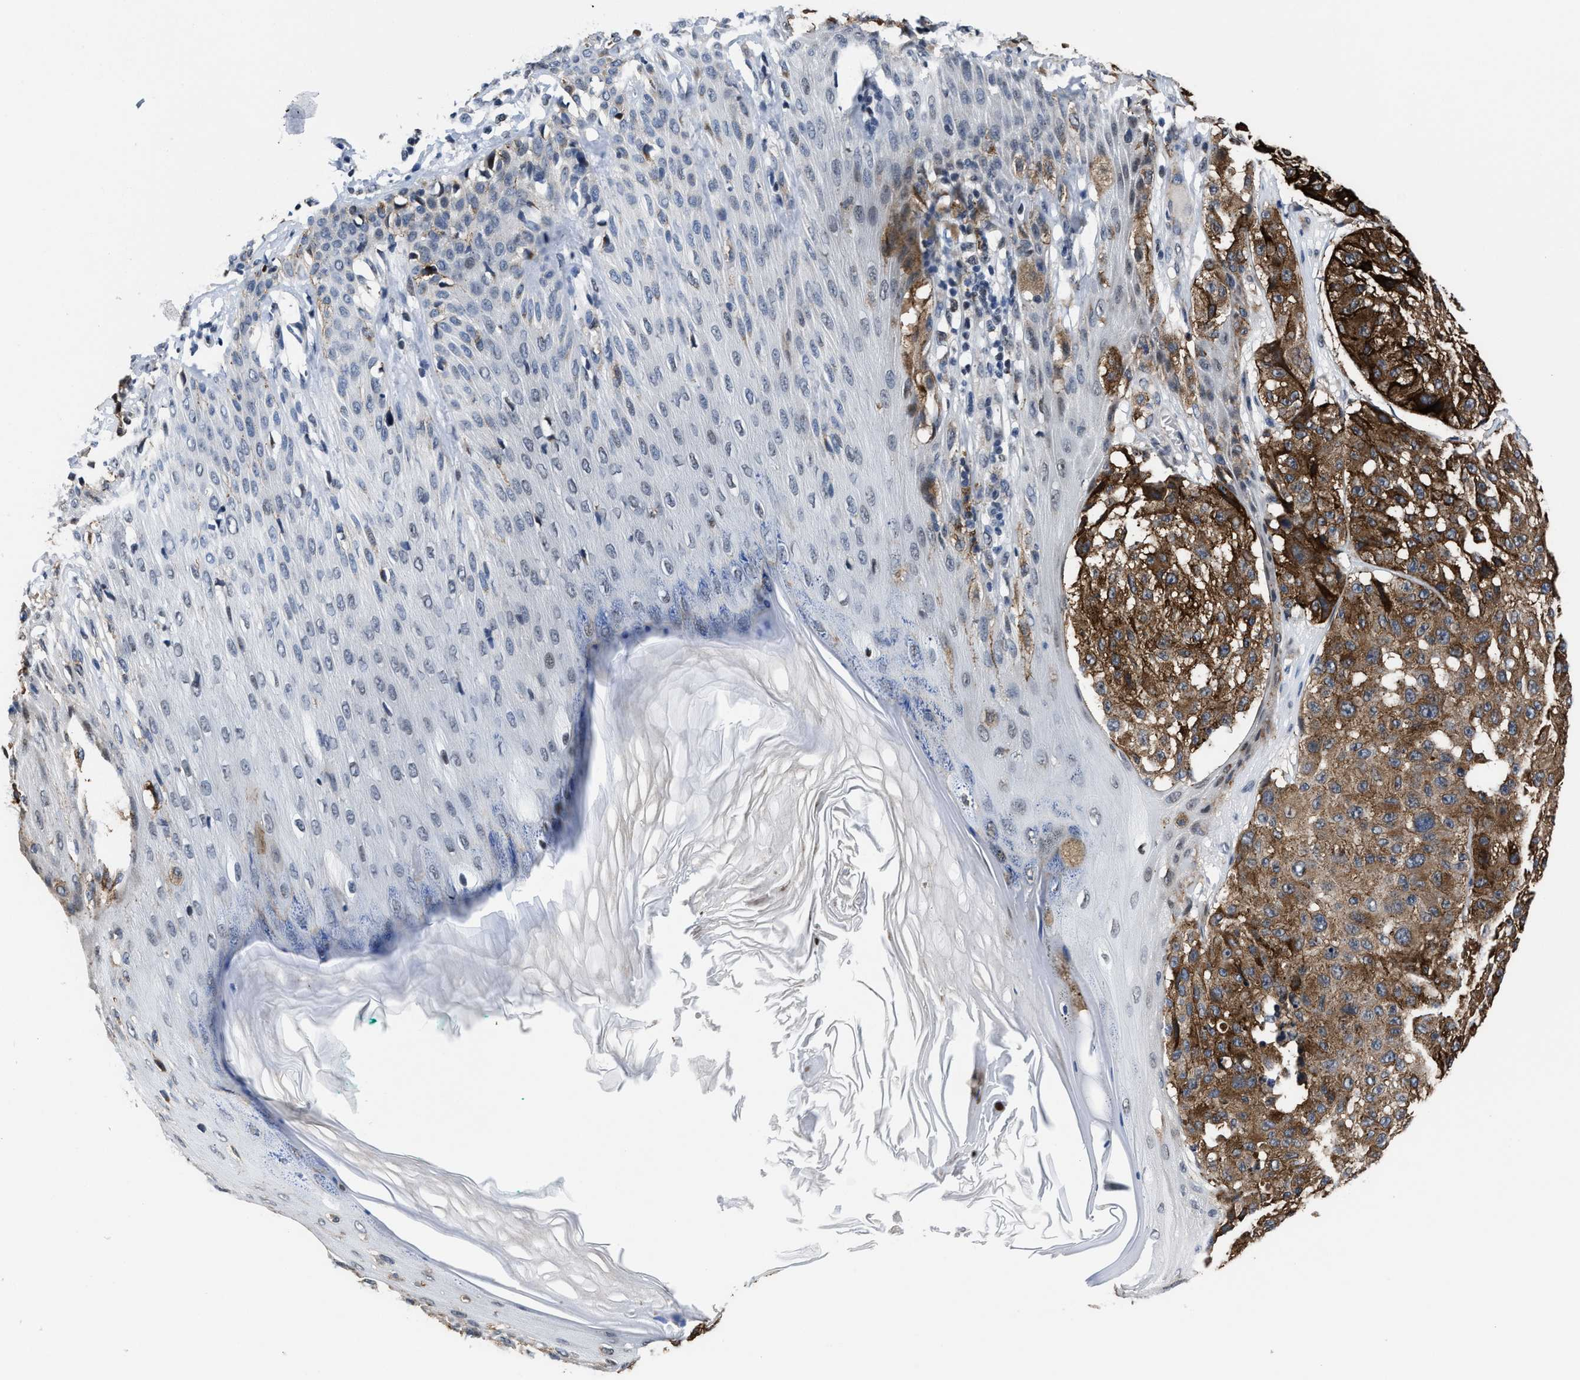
{"staining": {"intensity": "moderate", "quantity": ">75%", "location": "cytoplasmic/membranous"}, "tissue": "melanoma", "cell_type": "Tumor cells", "image_type": "cancer", "snomed": [{"axis": "morphology", "description": "Malignant melanoma, NOS"}, {"axis": "topography", "description": "Skin"}], "caption": "Immunohistochemical staining of human melanoma exhibits medium levels of moderate cytoplasmic/membranous protein staining in approximately >75% of tumor cells.", "gene": "MARCKSL1", "patient": {"sex": "female", "age": 46}}